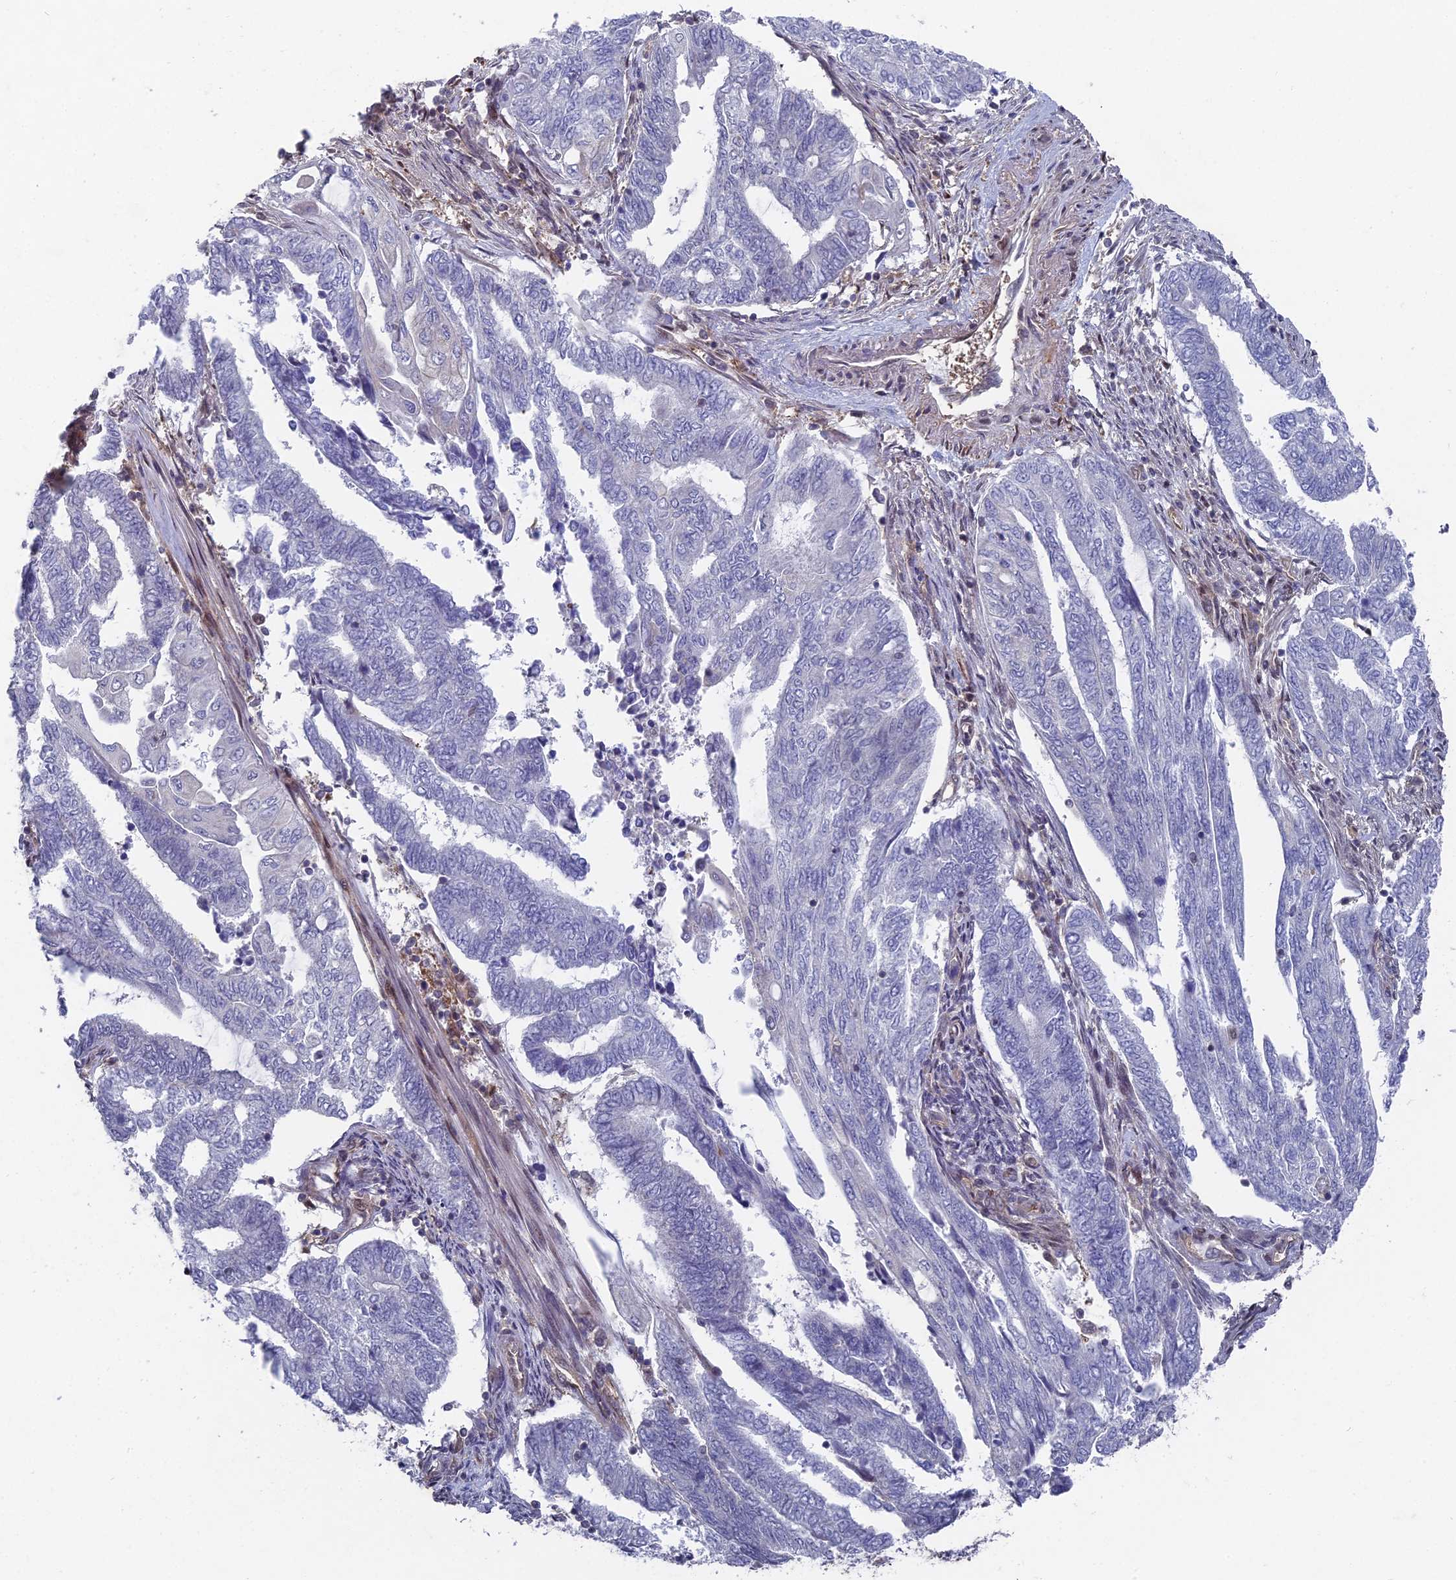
{"staining": {"intensity": "negative", "quantity": "none", "location": "none"}, "tissue": "endometrial cancer", "cell_type": "Tumor cells", "image_type": "cancer", "snomed": [{"axis": "morphology", "description": "Adenocarcinoma, NOS"}, {"axis": "topography", "description": "Uterus"}, {"axis": "topography", "description": "Endometrium"}], "caption": "An IHC micrograph of endometrial cancer is shown. There is no staining in tumor cells of endometrial cancer.", "gene": "UNC5D", "patient": {"sex": "female", "age": 70}}